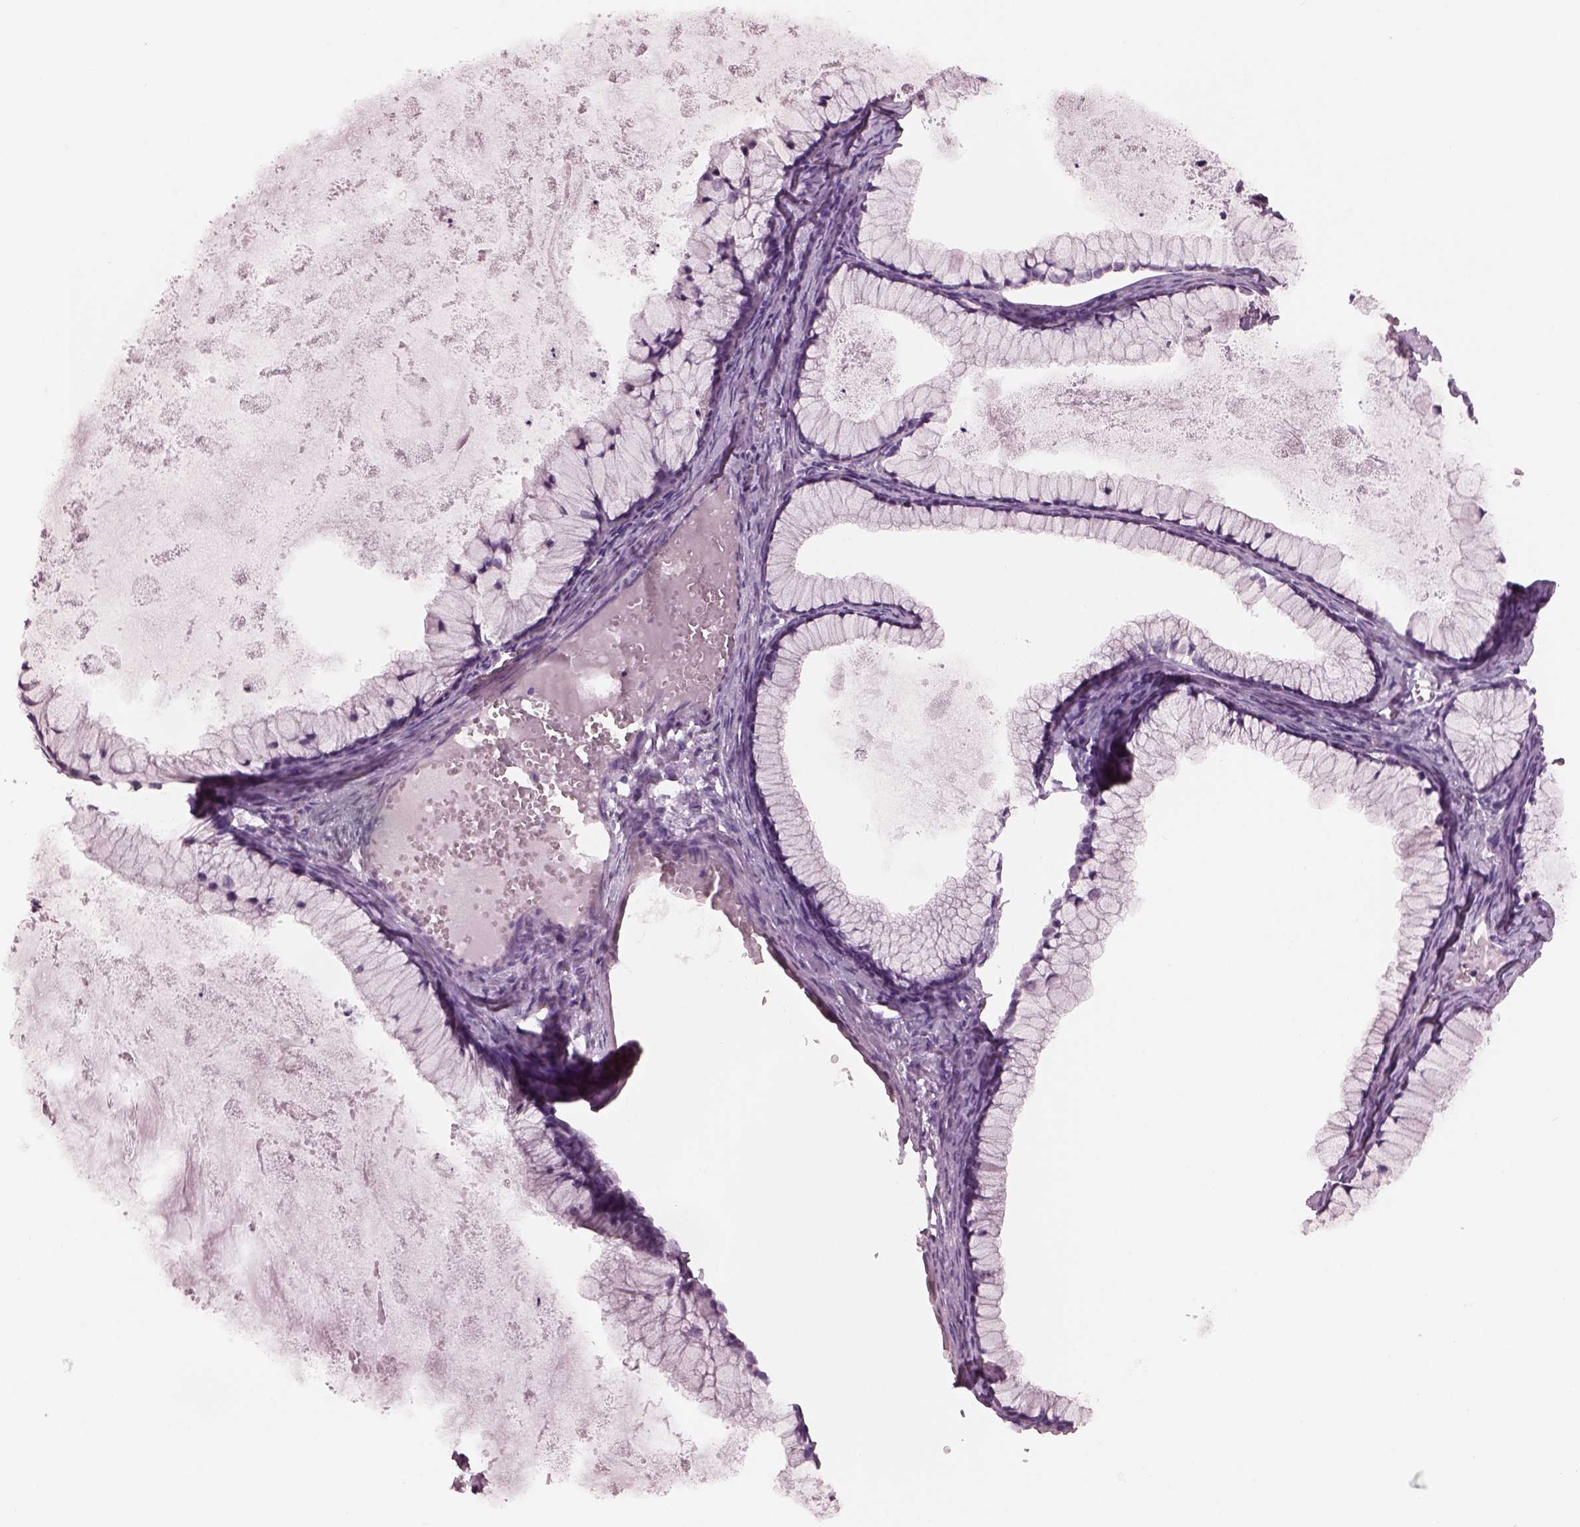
{"staining": {"intensity": "negative", "quantity": "none", "location": "none"}, "tissue": "ovarian cancer", "cell_type": "Tumor cells", "image_type": "cancer", "snomed": [{"axis": "morphology", "description": "Cystadenocarcinoma, mucinous, NOS"}, {"axis": "topography", "description": "Ovary"}], "caption": "Immunohistochemistry (IHC) histopathology image of neoplastic tissue: ovarian cancer (mucinous cystadenocarcinoma) stained with DAB demonstrates no significant protein expression in tumor cells. (DAB IHC visualized using brightfield microscopy, high magnification).", "gene": "CYLC1", "patient": {"sex": "female", "age": 41}}